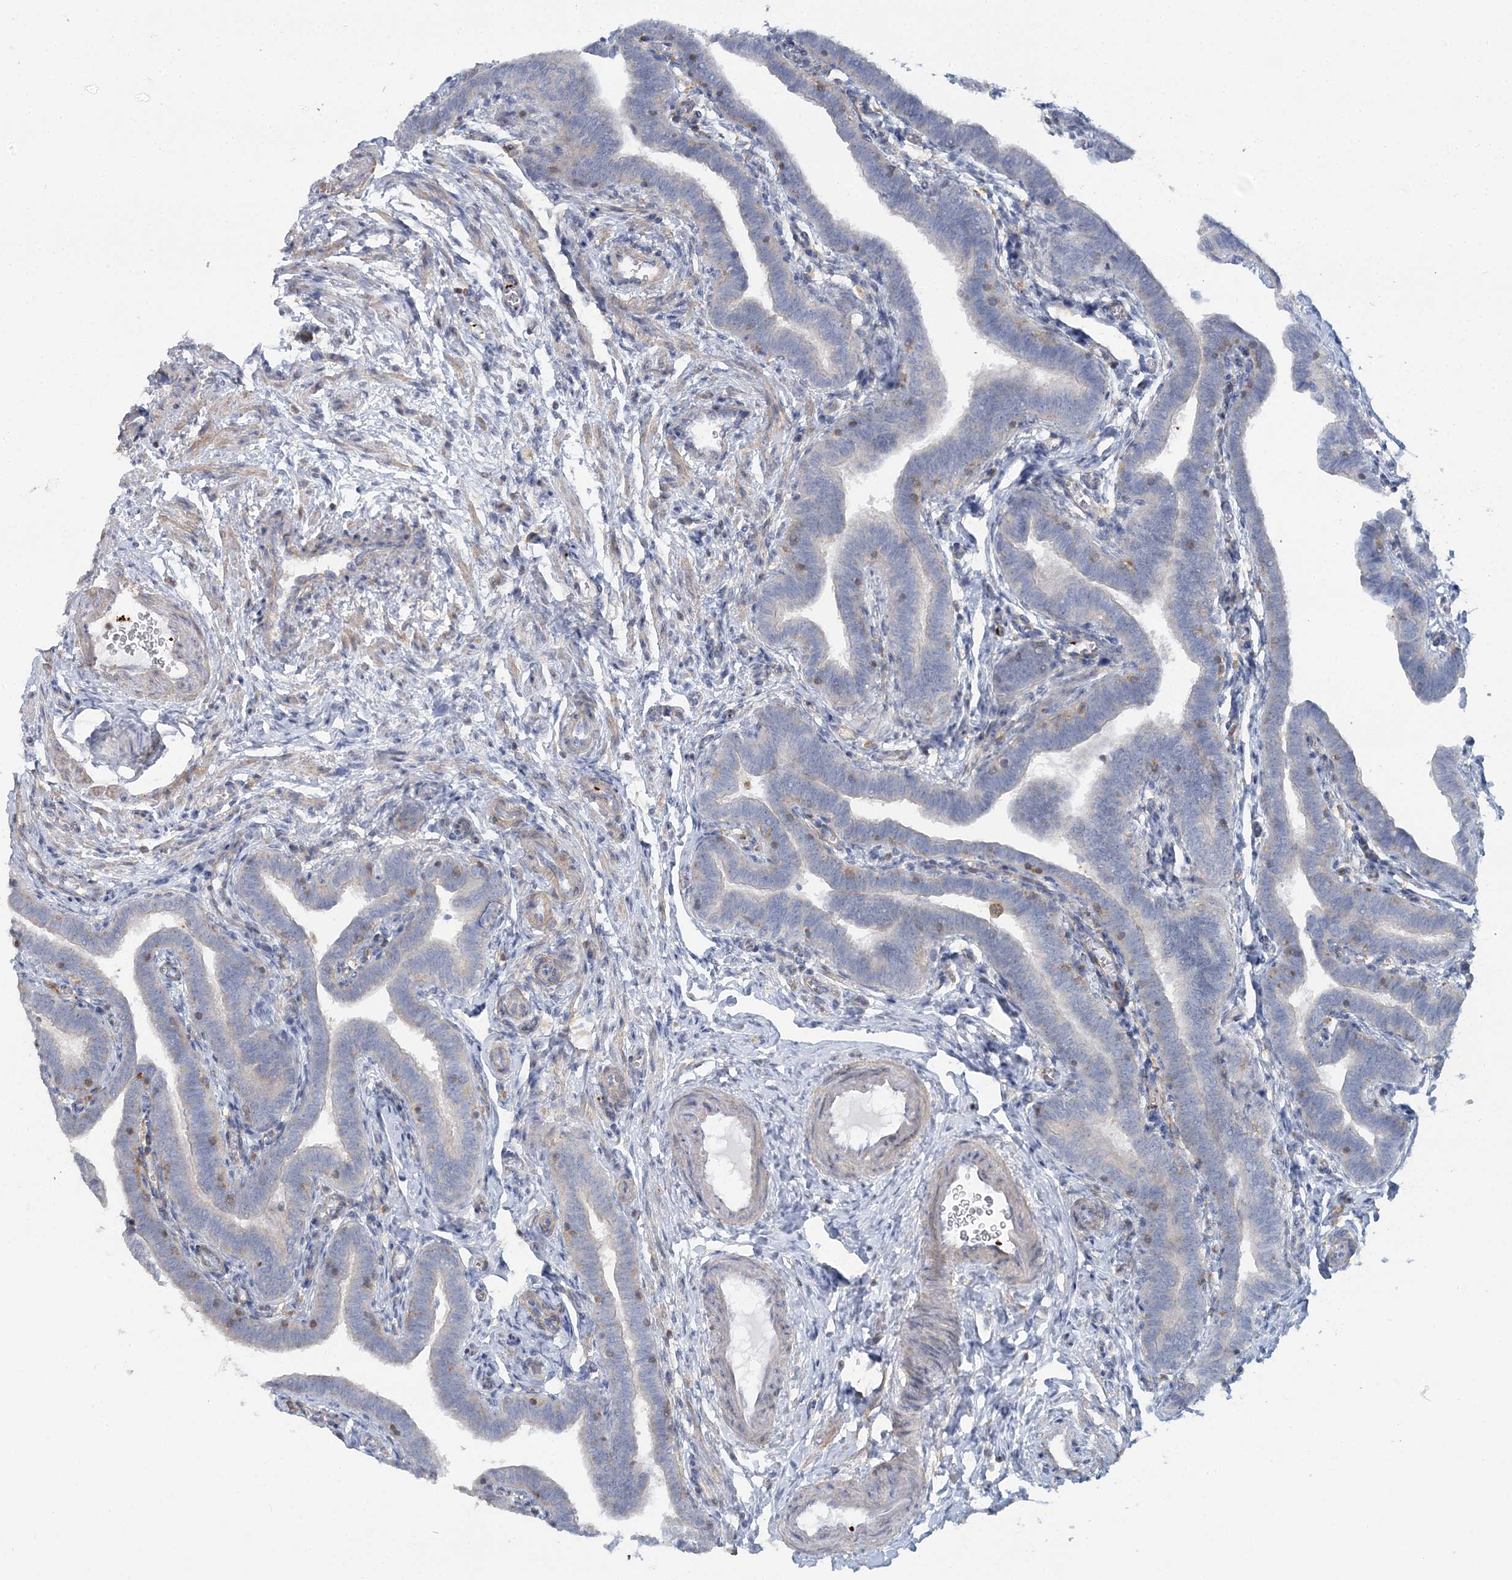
{"staining": {"intensity": "moderate", "quantity": "<25%", "location": "cytoplasmic/membranous"}, "tissue": "fallopian tube", "cell_type": "Glandular cells", "image_type": "normal", "snomed": [{"axis": "morphology", "description": "Normal tissue, NOS"}, {"axis": "topography", "description": "Fallopian tube"}], "caption": "Immunohistochemical staining of unremarkable human fallopian tube reveals <25% levels of moderate cytoplasmic/membranous protein expression in about <25% of glandular cells. The staining was performed using DAB to visualize the protein expression in brown, while the nuclei were stained in blue with hematoxylin (Magnification: 20x).", "gene": "CUEDC2", "patient": {"sex": "female", "age": 36}}